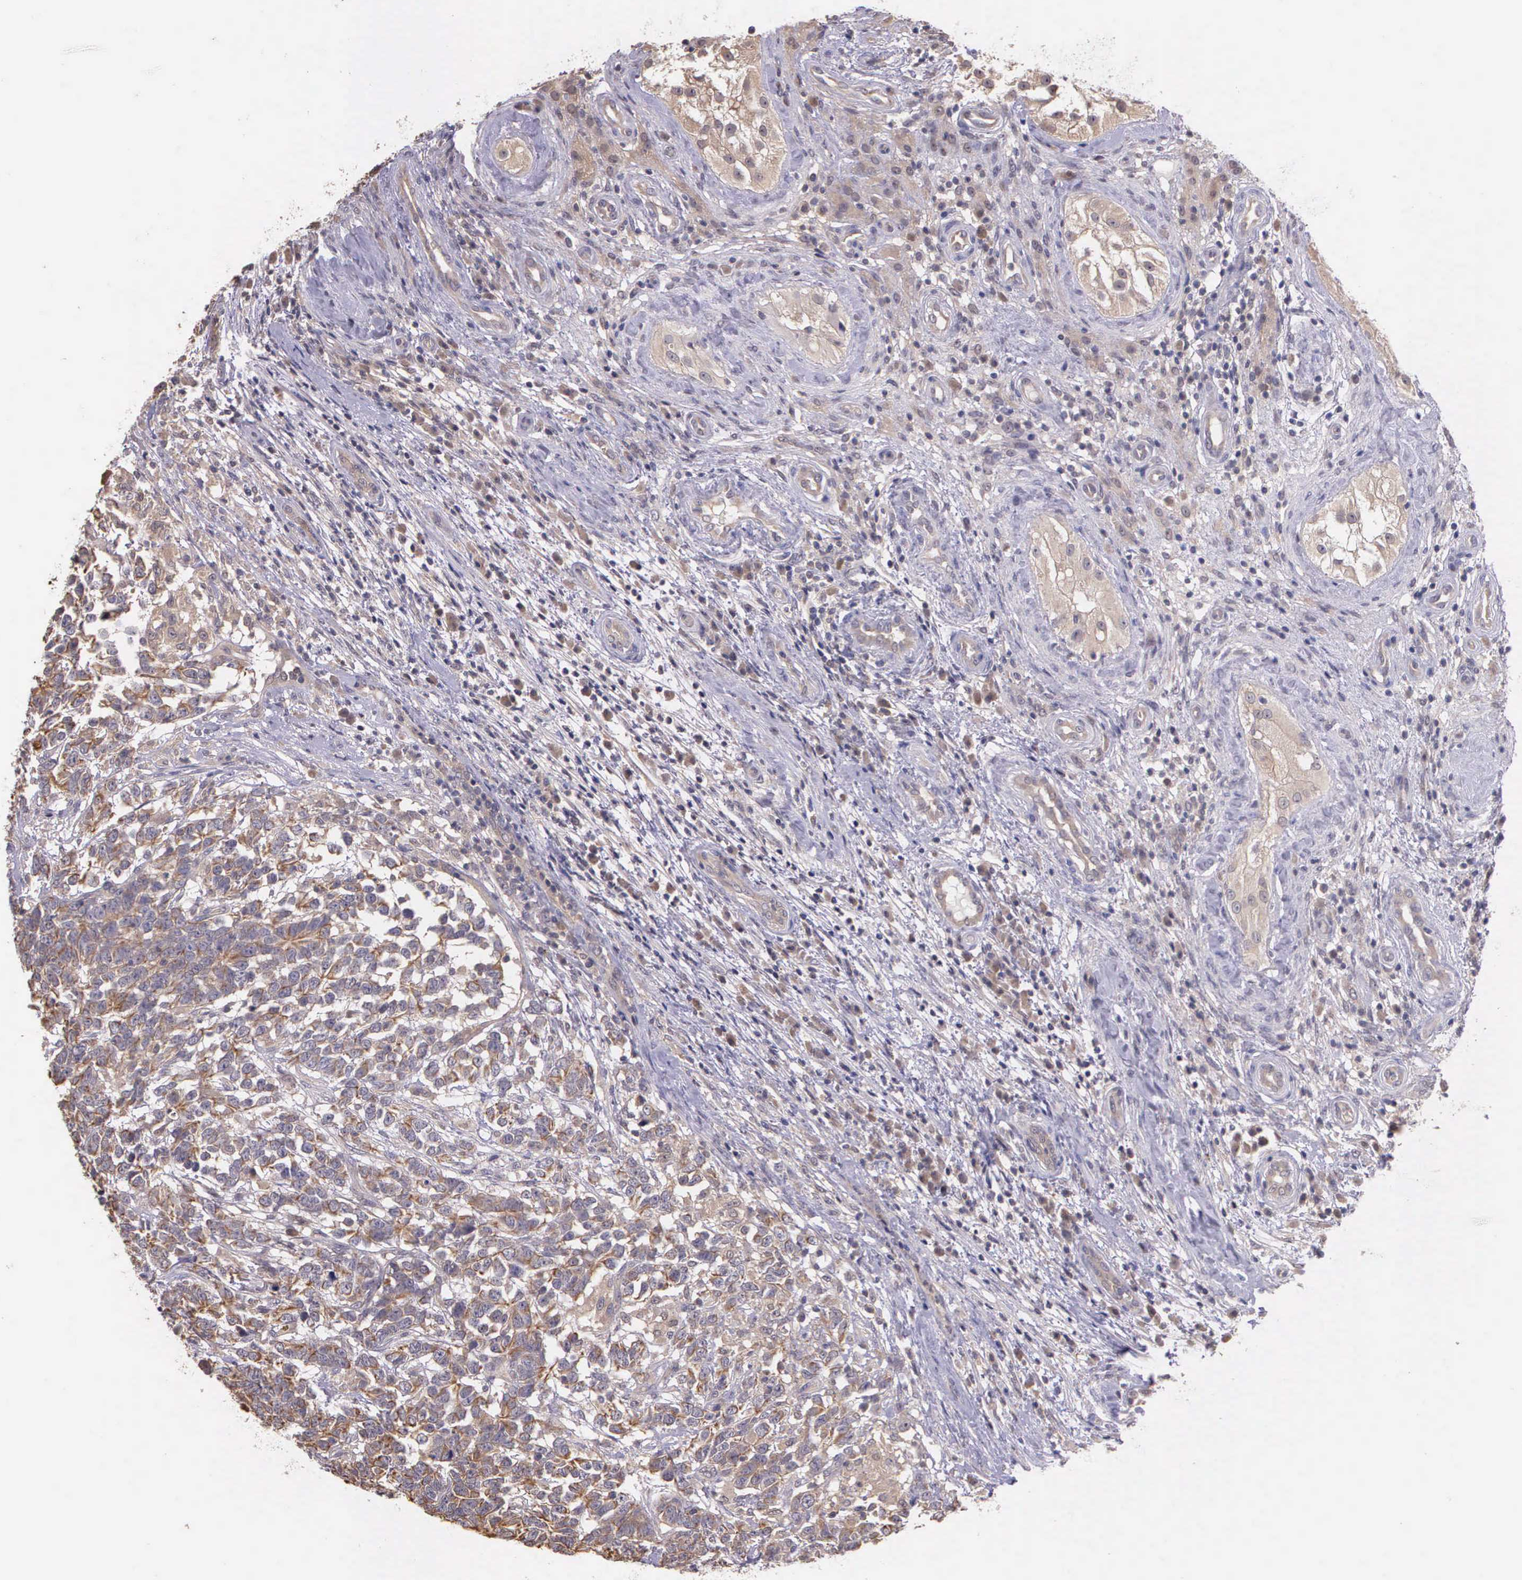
{"staining": {"intensity": "weak", "quantity": "25%-75%", "location": "cytoplasmic/membranous"}, "tissue": "testis cancer", "cell_type": "Tumor cells", "image_type": "cancer", "snomed": [{"axis": "morphology", "description": "Carcinoma, Embryonal, NOS"}, {"axis": "topography", "description": "Testis"}], "caption": "Testis cancer stained with DAB (3,3'-diaminobenzidine) IHC demonstrates low levels of weak cytoplasmic/membranous expression in about 25%-75% of tumor cells. Immunohistochemistry (ihc) stains the protein in brown and the nuclei are stained blue.", "gene": "IGBP1", "patient": {"sex": "male", "age": 26}}